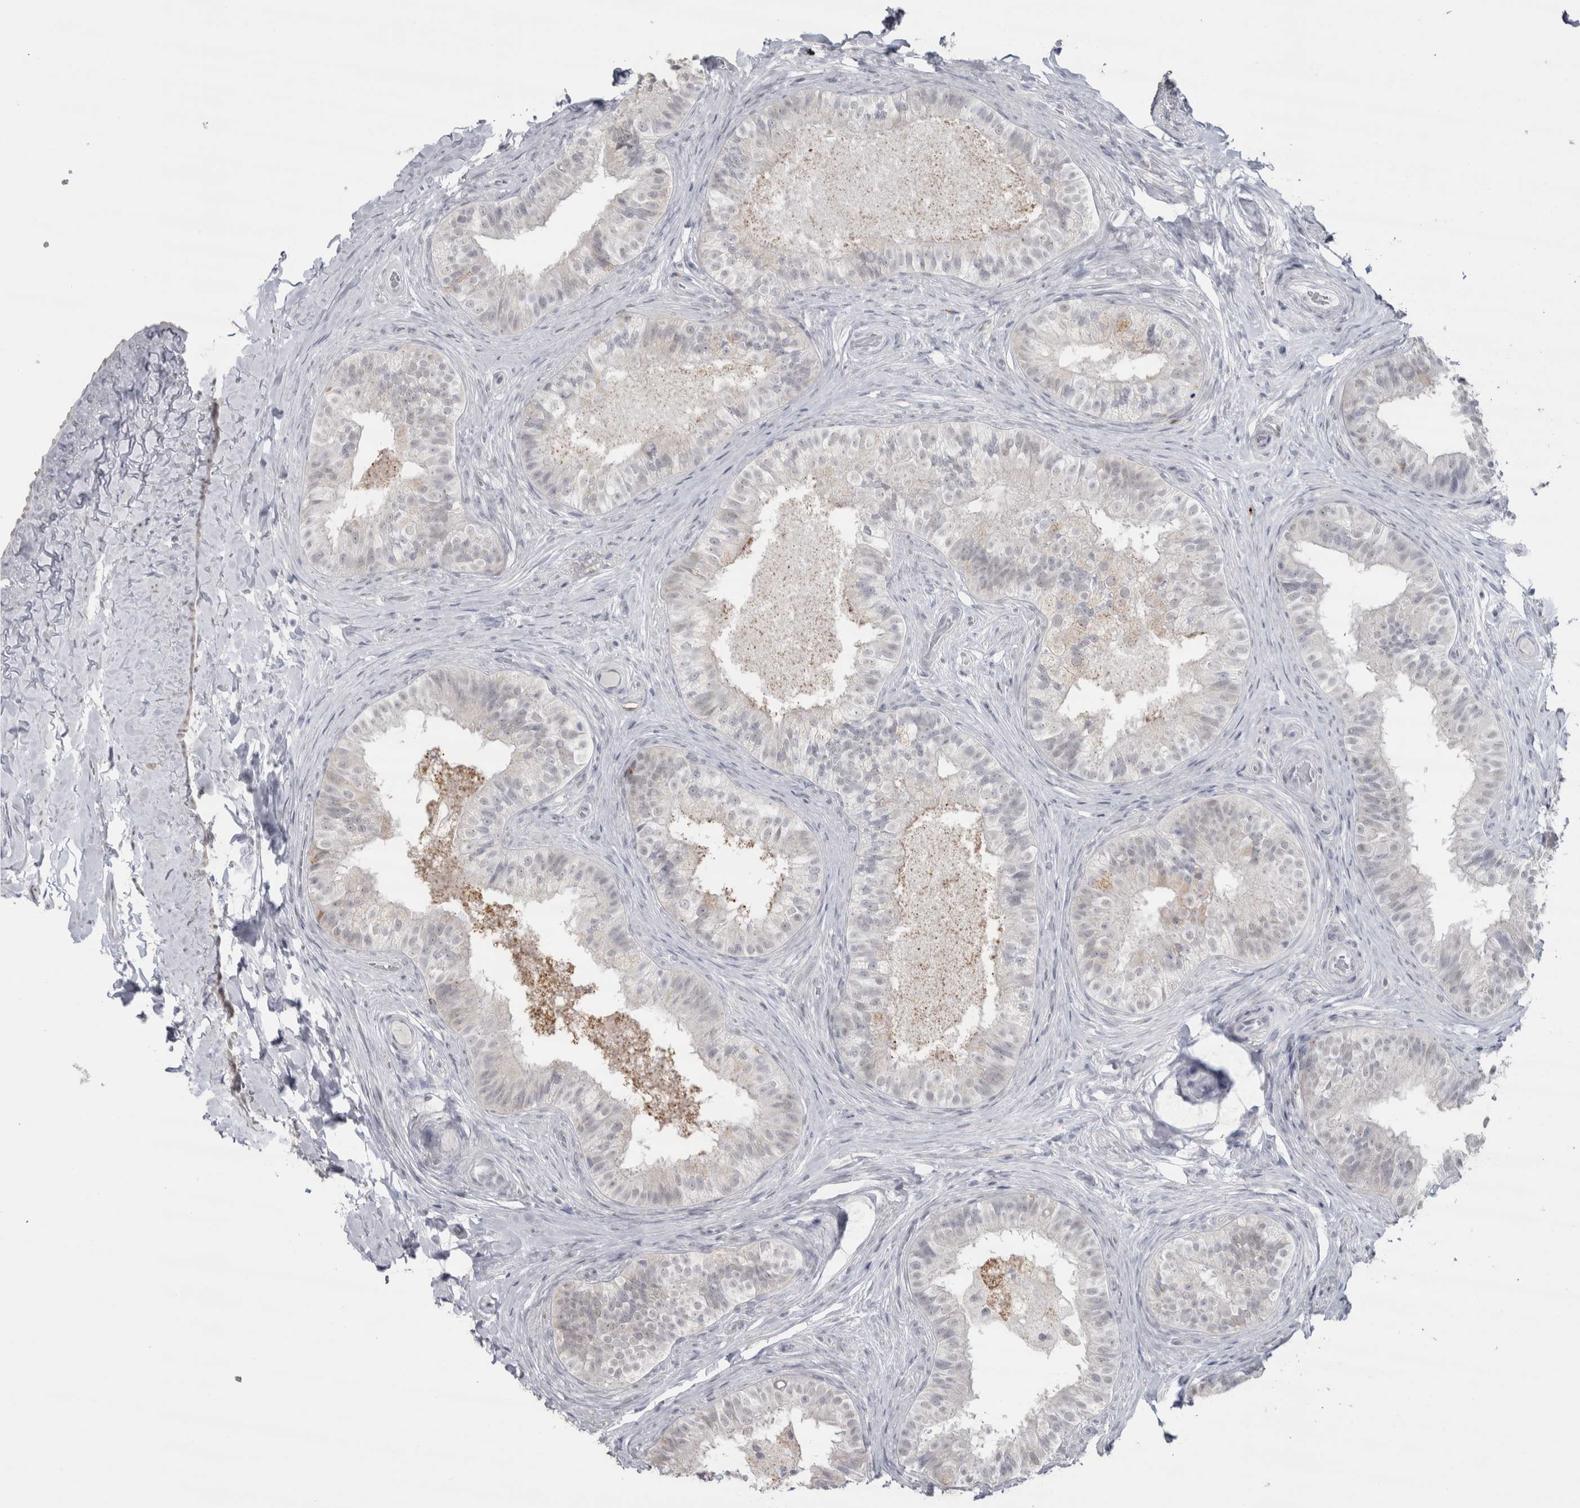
{"staining": {"intensity": "moderate", "quantity": "<25%", "location": "cytoplasmic/membranous"}, "tissue": "epididymis", "cell_type": "Glandular cells", "image_type": "normal", "snomed": [{"axis": "morphology", "description": "Normal tissue, NOS"}, {"axis": "topography", "description": "Epididymis"}], "caption": "This photomicrograph reveals immunohistochemistry staining of normal human epididymis, with low moderate cytoplasmic/membranous positivity in approximately <25% of glandular cells.", "gene": "CDH17", "patient": {"sex": "male", "age": 49}}